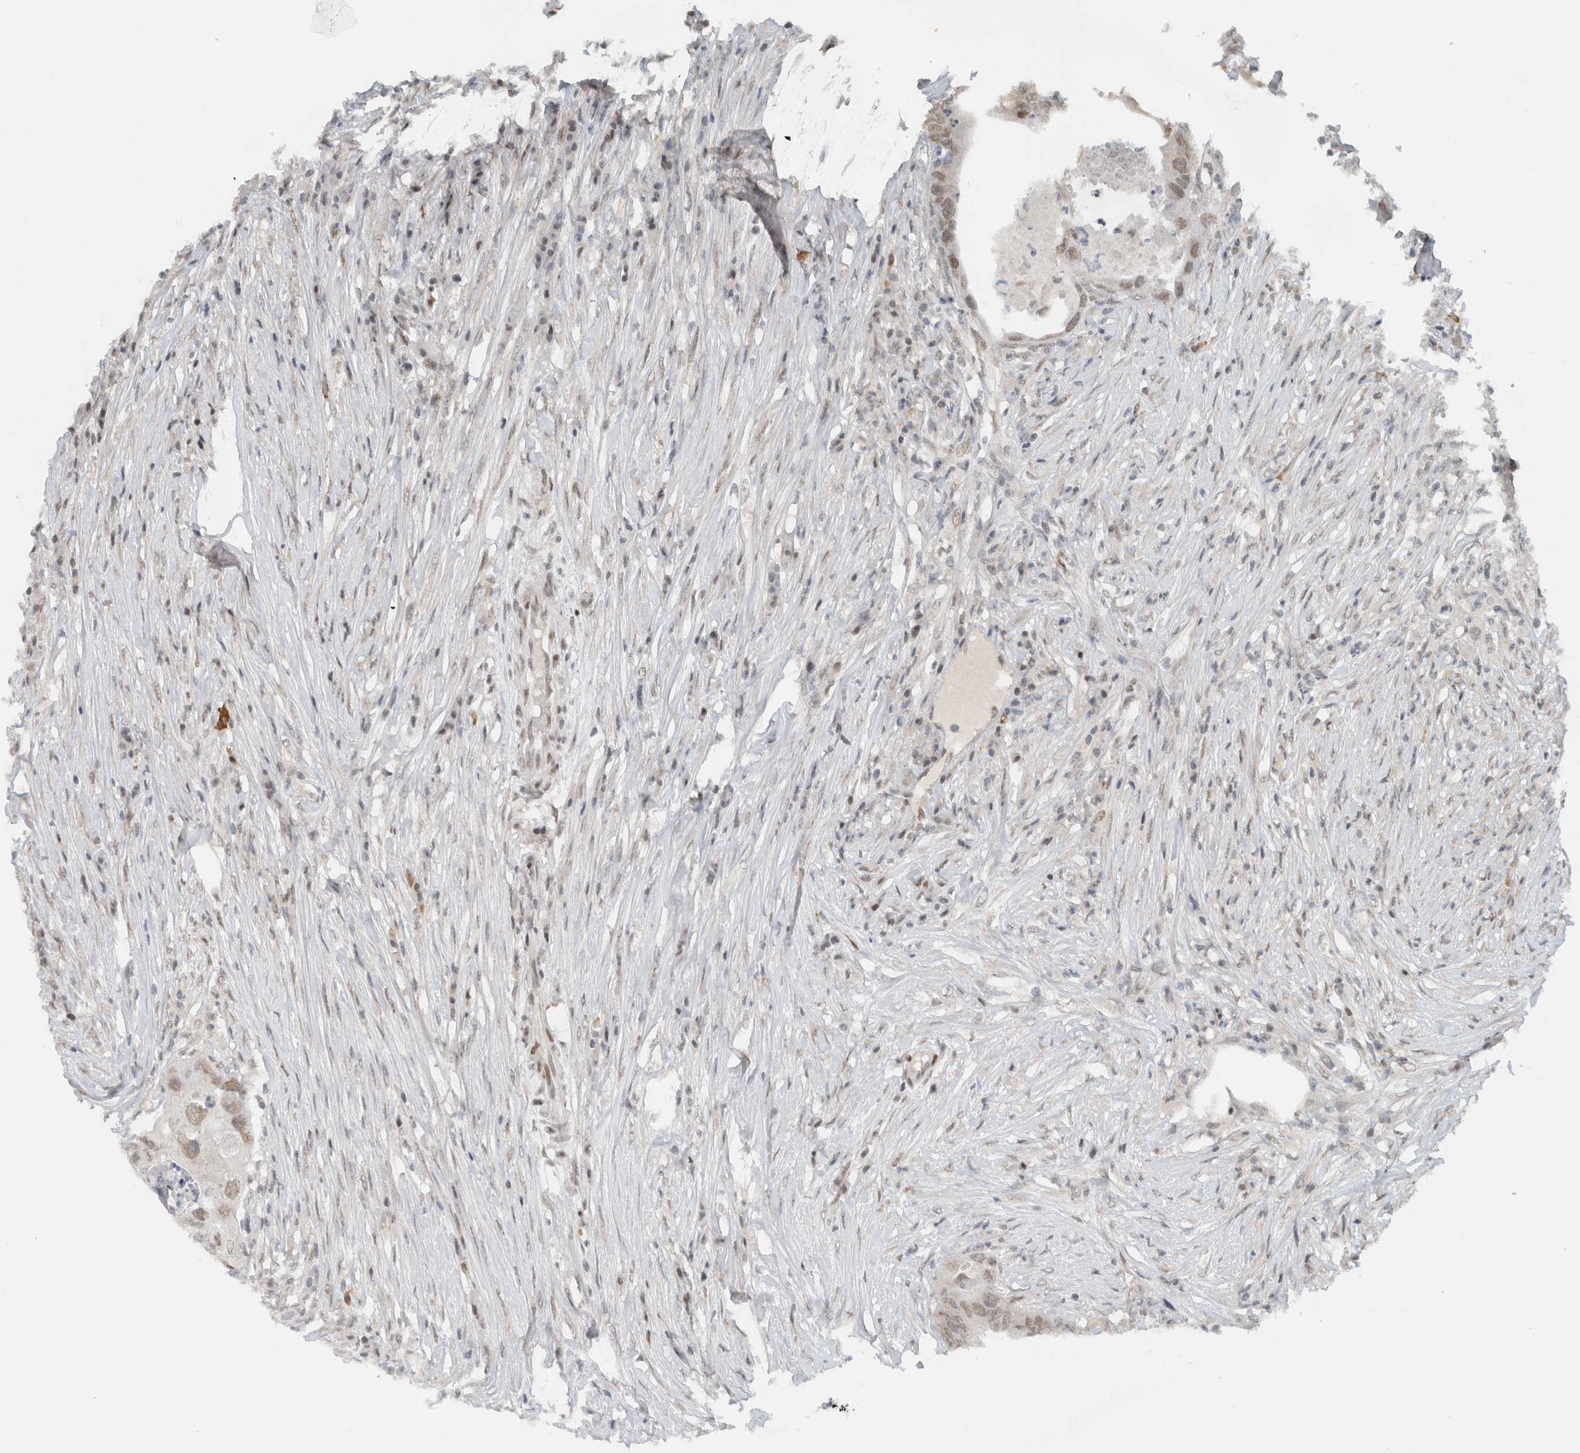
{"staining": {"intensity": "weak", "quantity": ">75%", "location": "nuclear"}, "tissue": "colorectal cancer", "cell_type": "Tumor cells", "image_type": "cancer", "snomed": [{"axis": "morphology", "description": "Adenocarcinoma, NOS"}, {"axis": "topography", "description": "Colon"}], "caption": "Protein staining exhibits weak nuclear positivity in about >75% of tumor cells in adenocarcinoma (colorectal). (IHC, brightfield microscopy, high magnification).", "gene": "HNRNPR", "patient": {"sex": "male", "age": 71}}